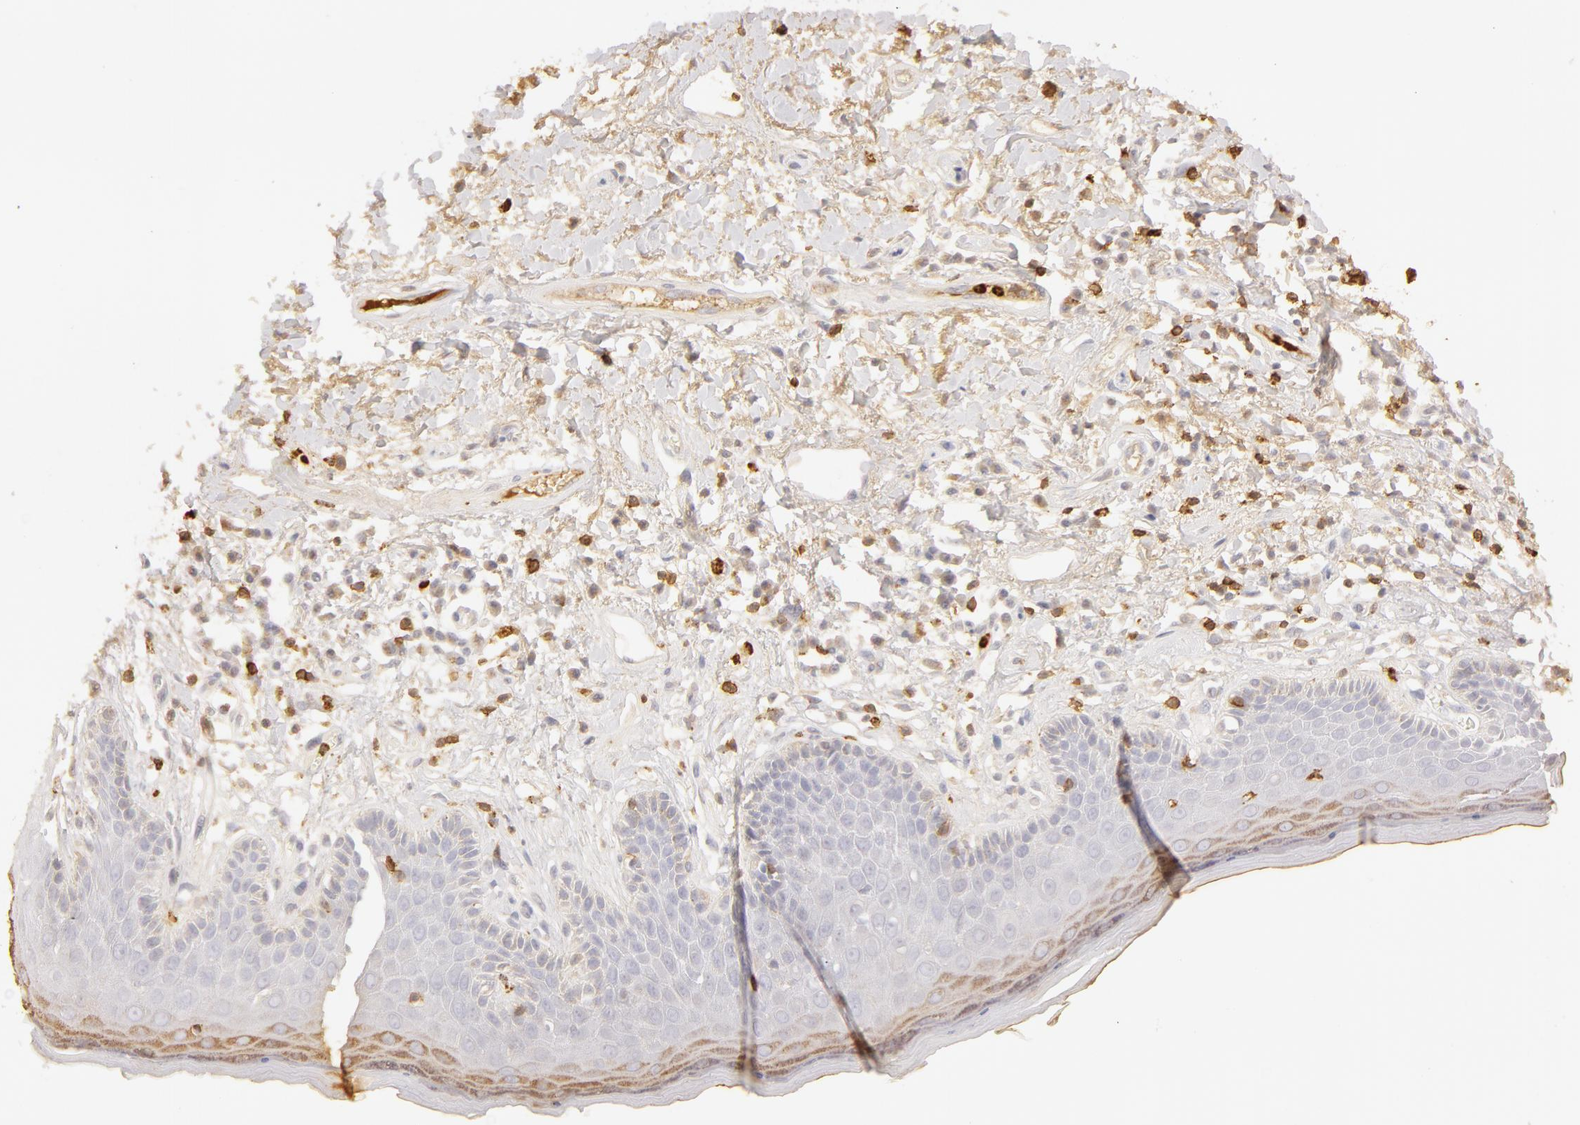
{"staining": {"intensity": "weak", "quantity": "<25%", "location": "cytoplasmic/membranous"}, "tissue": "skin", "cell_type": "Epidermal cells", "image_type": "normal", "snomed": [{"axis": "morphology", "description": "Normal tissue, NOS"}, {"axis": "topography", "description": "Skin"}, {"axis": "topography", "description": "Anal"}], "caption": "Epidermal cells show no significant protein positivity in benign skin. (Stains: DAB IHC with hematoxylin counter stain, Microscopy: brightfield microscopy at high magnification).", "gene": "C1R", "patient": {"sex": "male", "age": 61}}